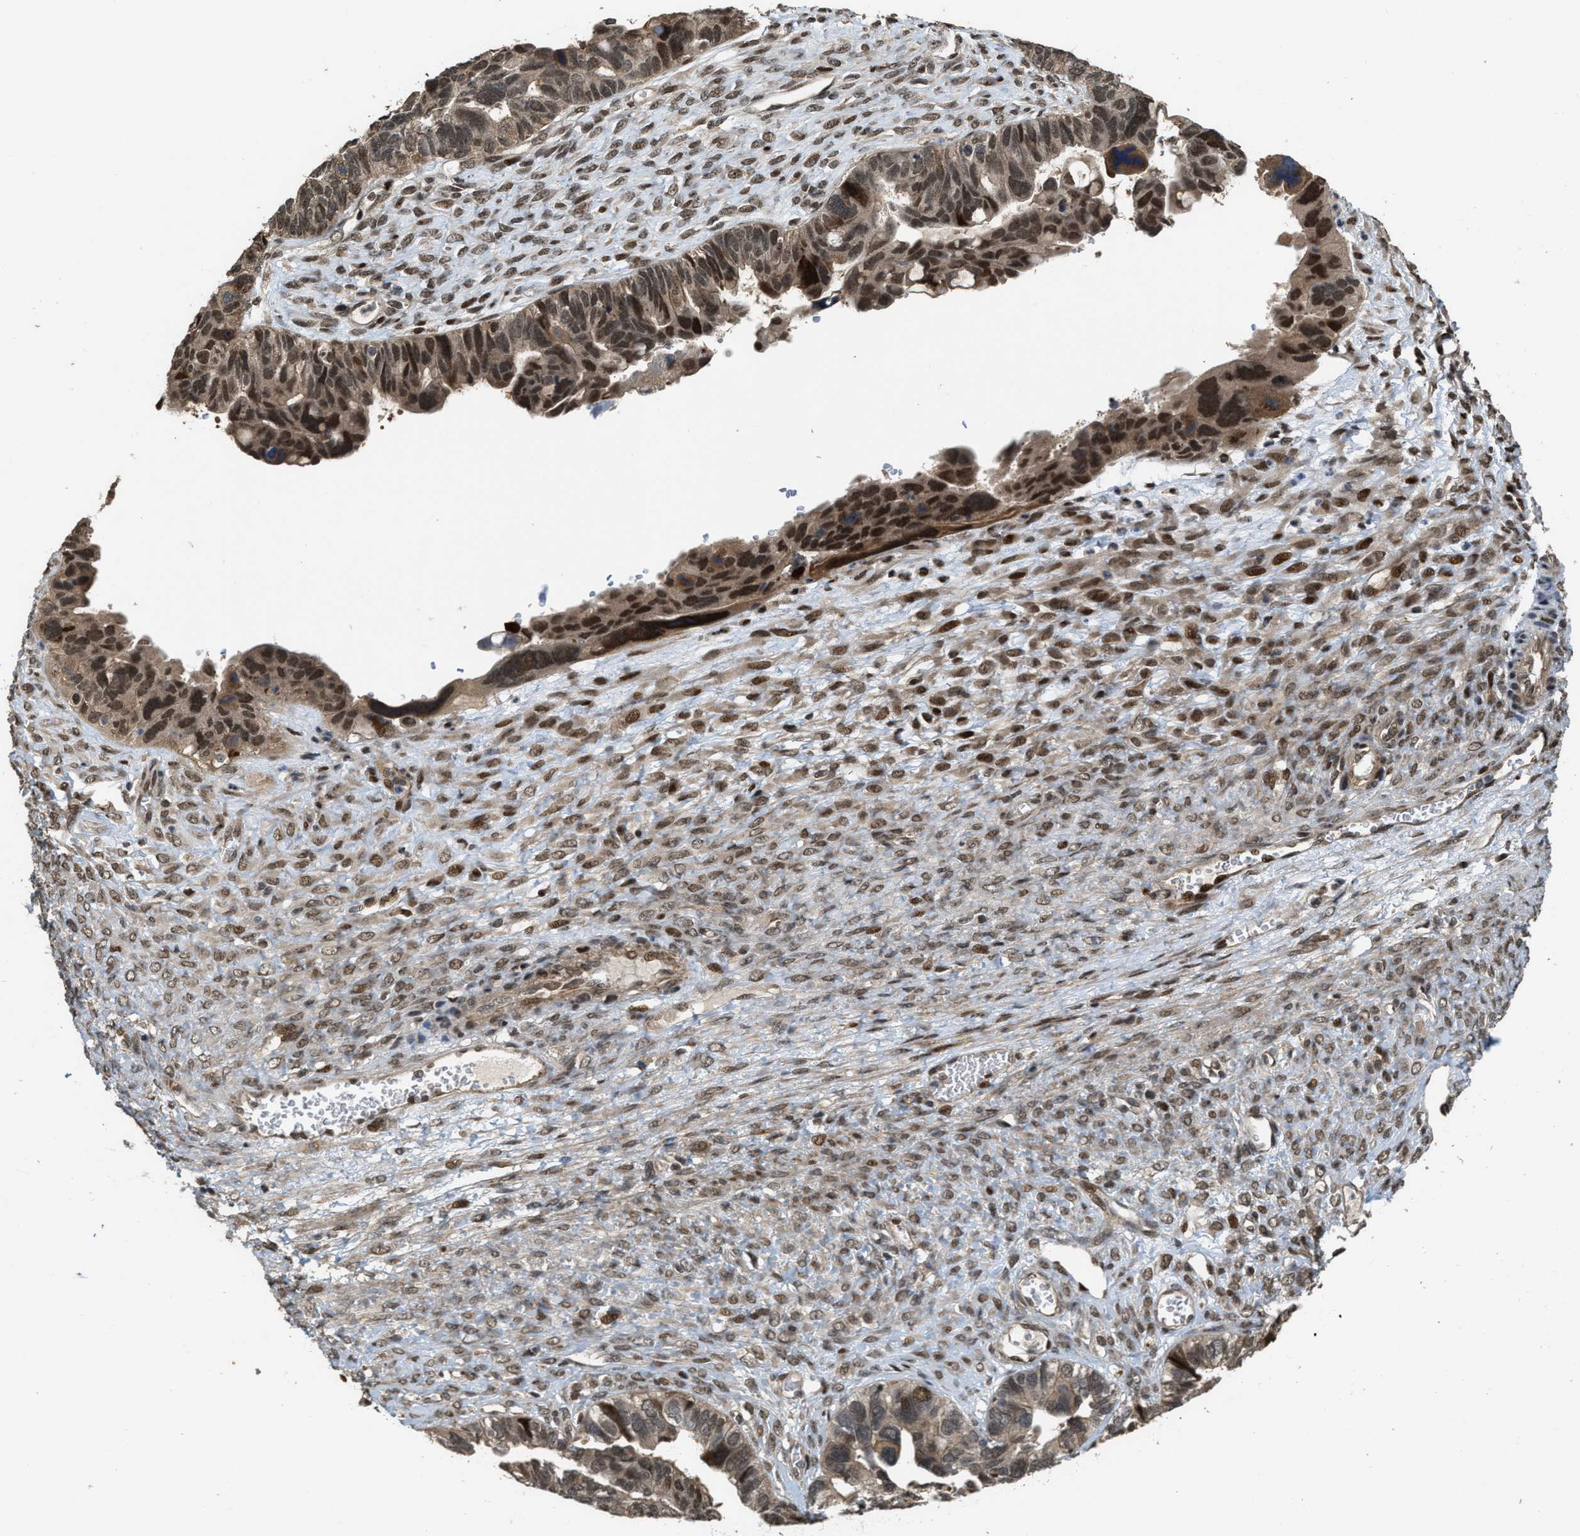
{"staining": {"intensity": "moderate", "quantity": "25%-75%", "location": "nuclear"}, "tissue": "ovarian cancer", "cell_type": "Tumor cells", "image_type": "cancer", "snomed": [{"axis": "morphology", "description": "Cystadenocarcinoma, serous, NOS"}, {"axis": "topography", "description": "Ovary"}], "caption": "Ovarian cancer tissue demonstrates moderate nuclear expression in approximately 25%-75% of tumor cells", "gene": "SERTAD2", "patient": {"sex": "female", "age": 79}}